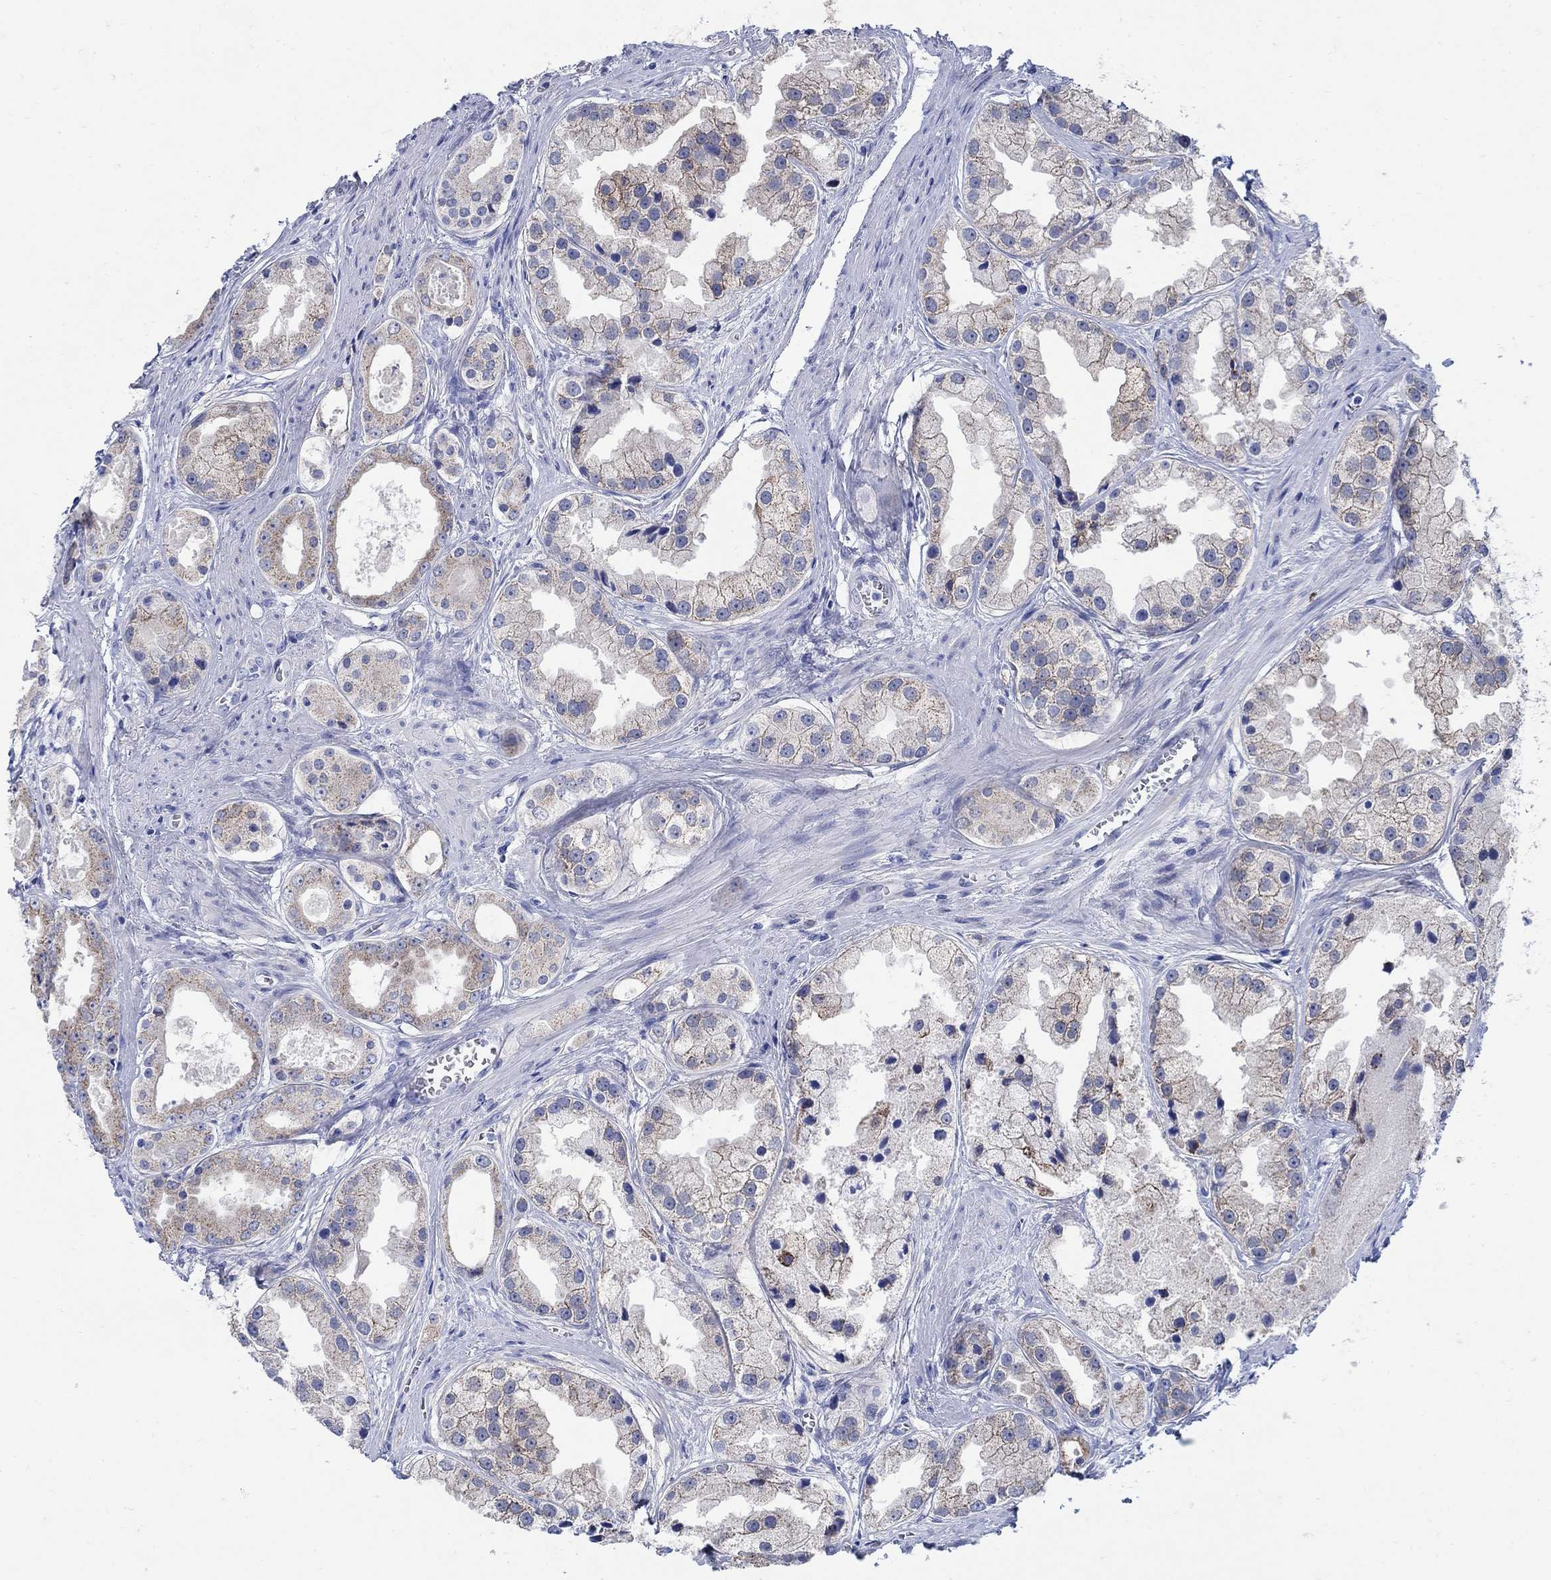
{"staining": {"intensity": "weak", "quantity": "25%-75%", "location": "cytoplasmic/membranous"}, "tissue": "prostate cancer", "cell_type": "Tumor cells", "image_type": "cancer", "snomed": [{"axis": "morphology", "description": "Adenocarcinoma, NOS"}, {"axis": "topography", "description": "Prostate"}], "caption": "Protein analysis of adenocarcinoma (prostate) tissue demonstrates weak cytoplasmic/membranous staining in approximately 25%-75% of tumor cells. The staining is performed using DAB (3,3'-diaminobenzidine) brown chromogen to label protein expression. The nuclei are counter-stained blue using hematoxylin.", "gene": "ZDHHC14", "patient": {"sex": "male", "age": 61}}